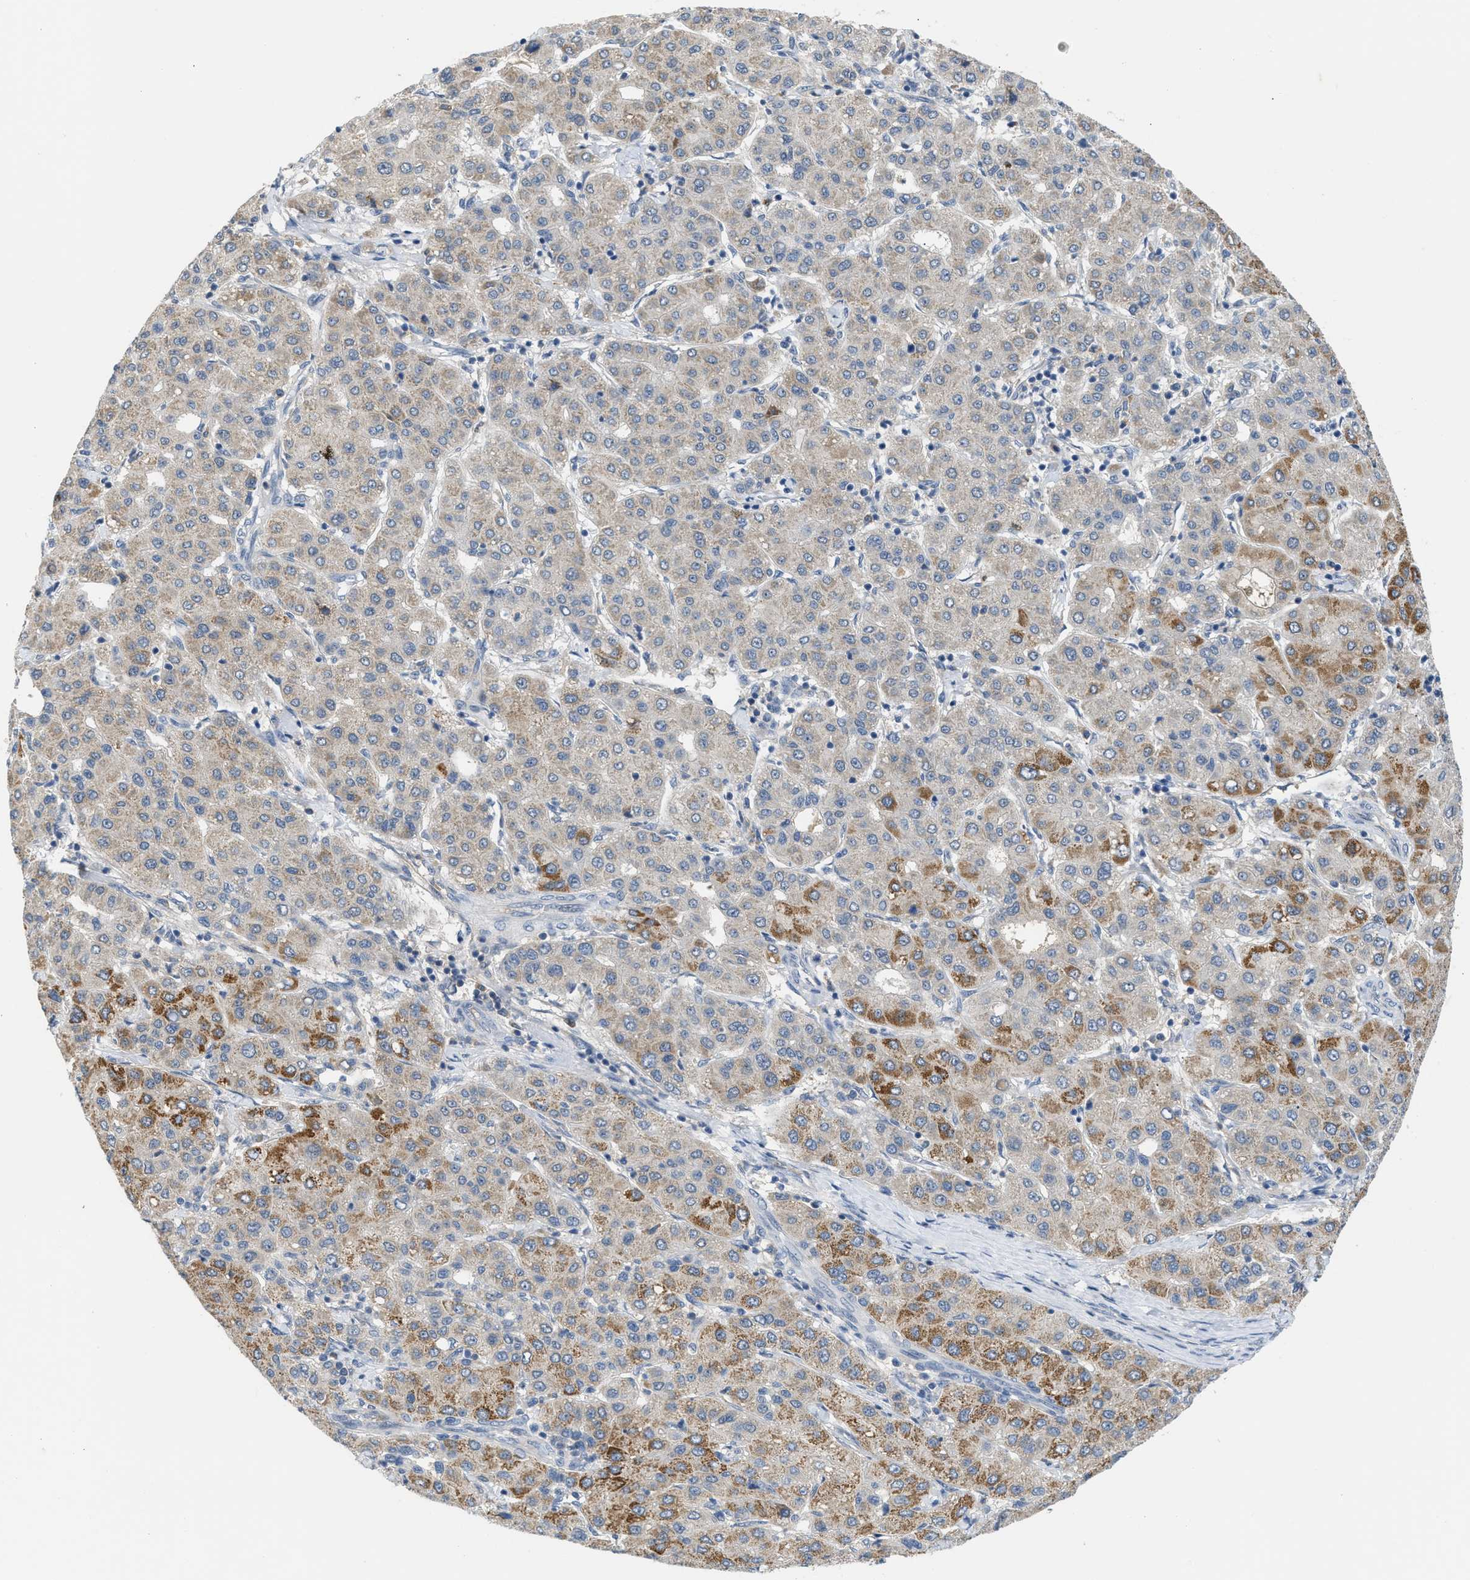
{"staining": {"intensity": "moderate", "quantity": "<25%", "location": "cytoplasmic/membranous"}, "tissue": "liver cancer", "cell_type": "Tumor cells", "image_type": "cancer", "snomed": [{"axis": "morphology", "description": "Carcinoma, Hepatocellular, NOS"}, {"axis": "topography", "description": "Liver"}], "caption": "A histopathology image of human liver cancer (hepatocellular carcinoma) stained for a protein exhibits moderate cytoplasmic/membranous brown staining in tumor cells.", "gene": "RHBDF2", "patient": {"sex": "male", "age": 65}}